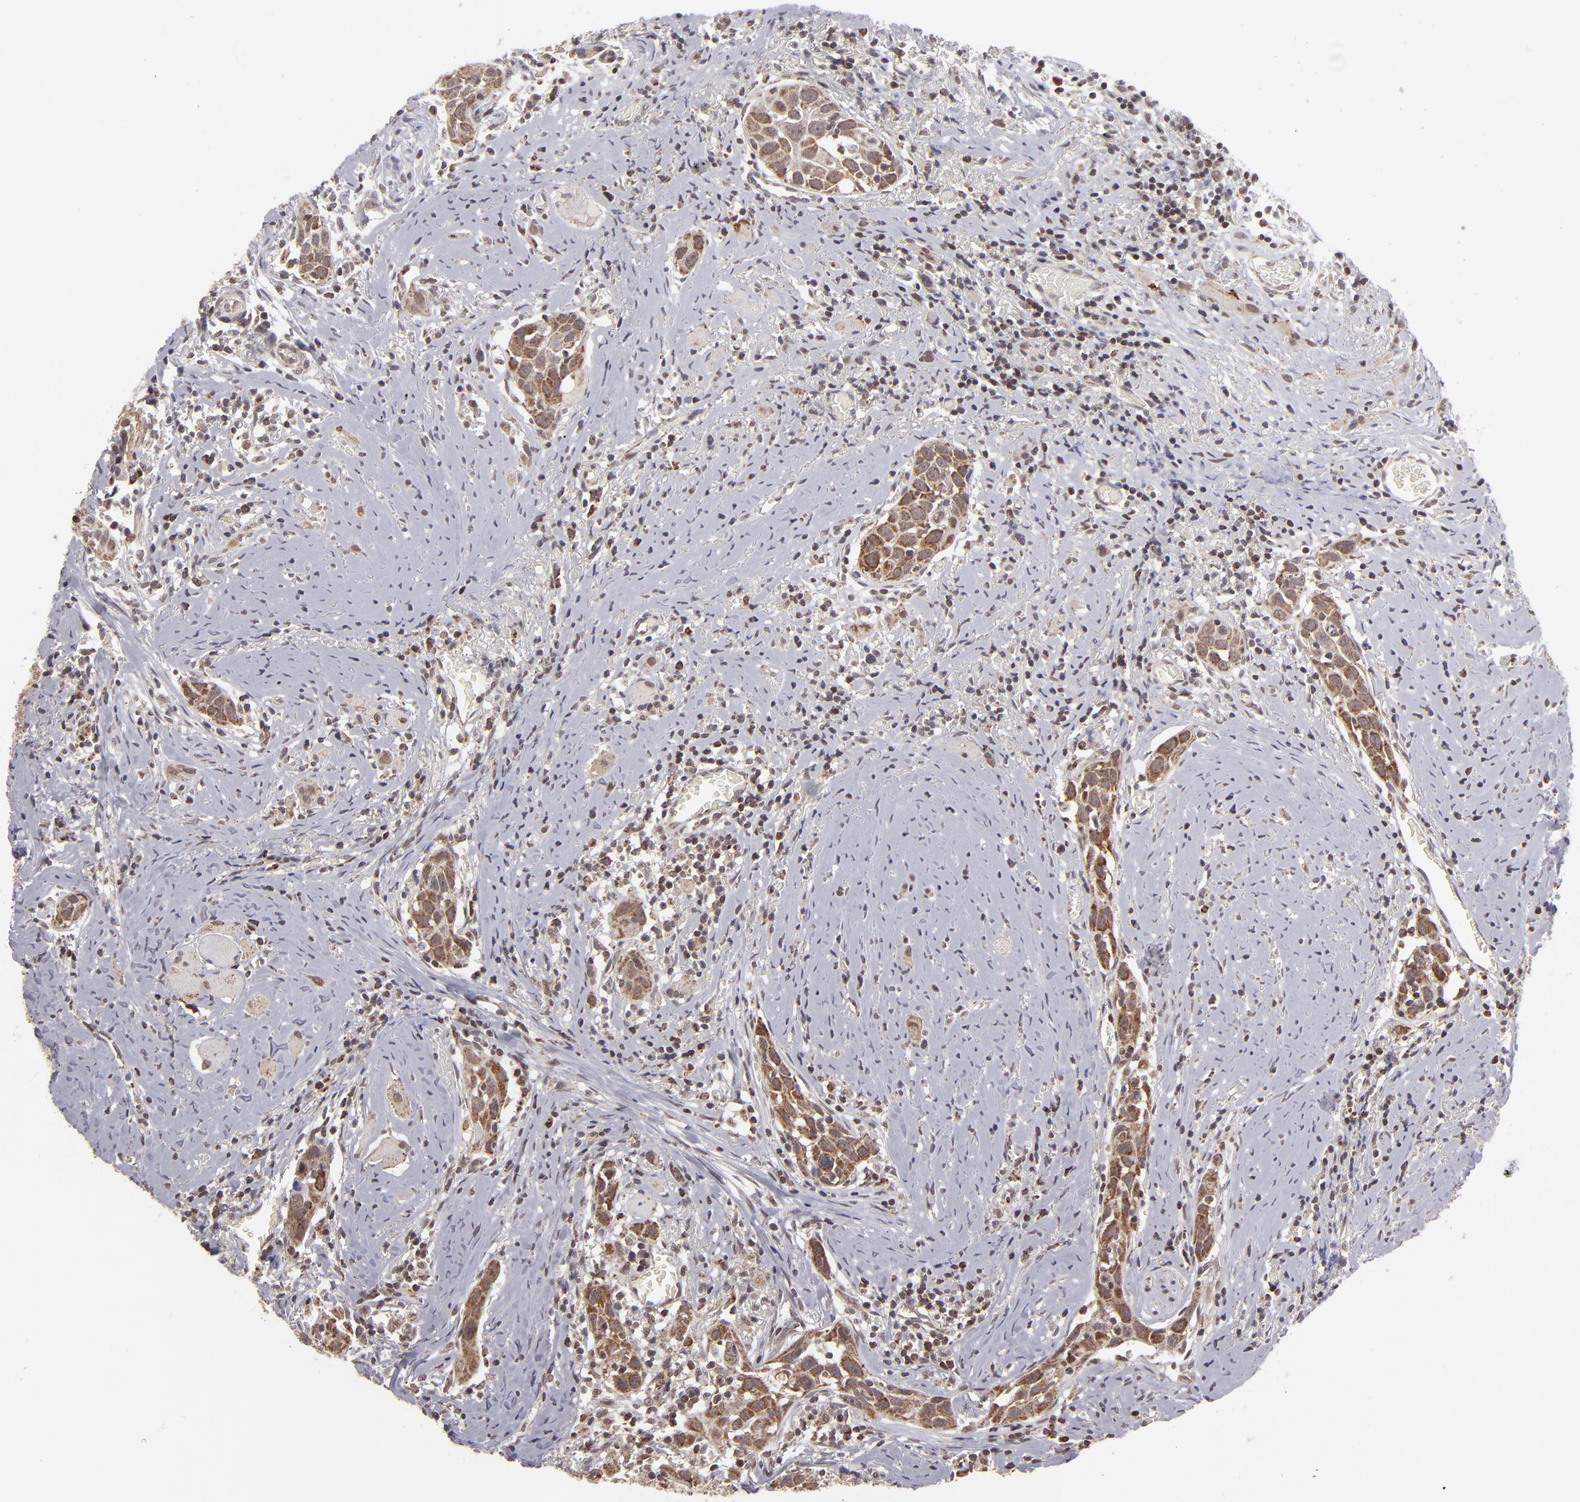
{"staining": {"intensity": "moderate", "quantity": ">75%", "location": "cytoplasmic/membranous"}, "tissue": "head and neck cancer", "cell_type": "Tumor cells", "image_type": "cancer", "snomed": [{"axis": "morphology", "description": "Squamous cell carcinoma, NOS"}, {"axis": "topography", "description": "Oral tissue"}, {"axis": "topography", "description": "Head-Neck"}], "caption": "This is a micrograph of immunohistochemistry staining of head and neck cancer (squamous cell carcinoma), which shows moderate staining in the cytoplasmic/membranous of tumor cells.", "gene": "SLC15A1", "patient": {"sex": "female", "age": 50}}